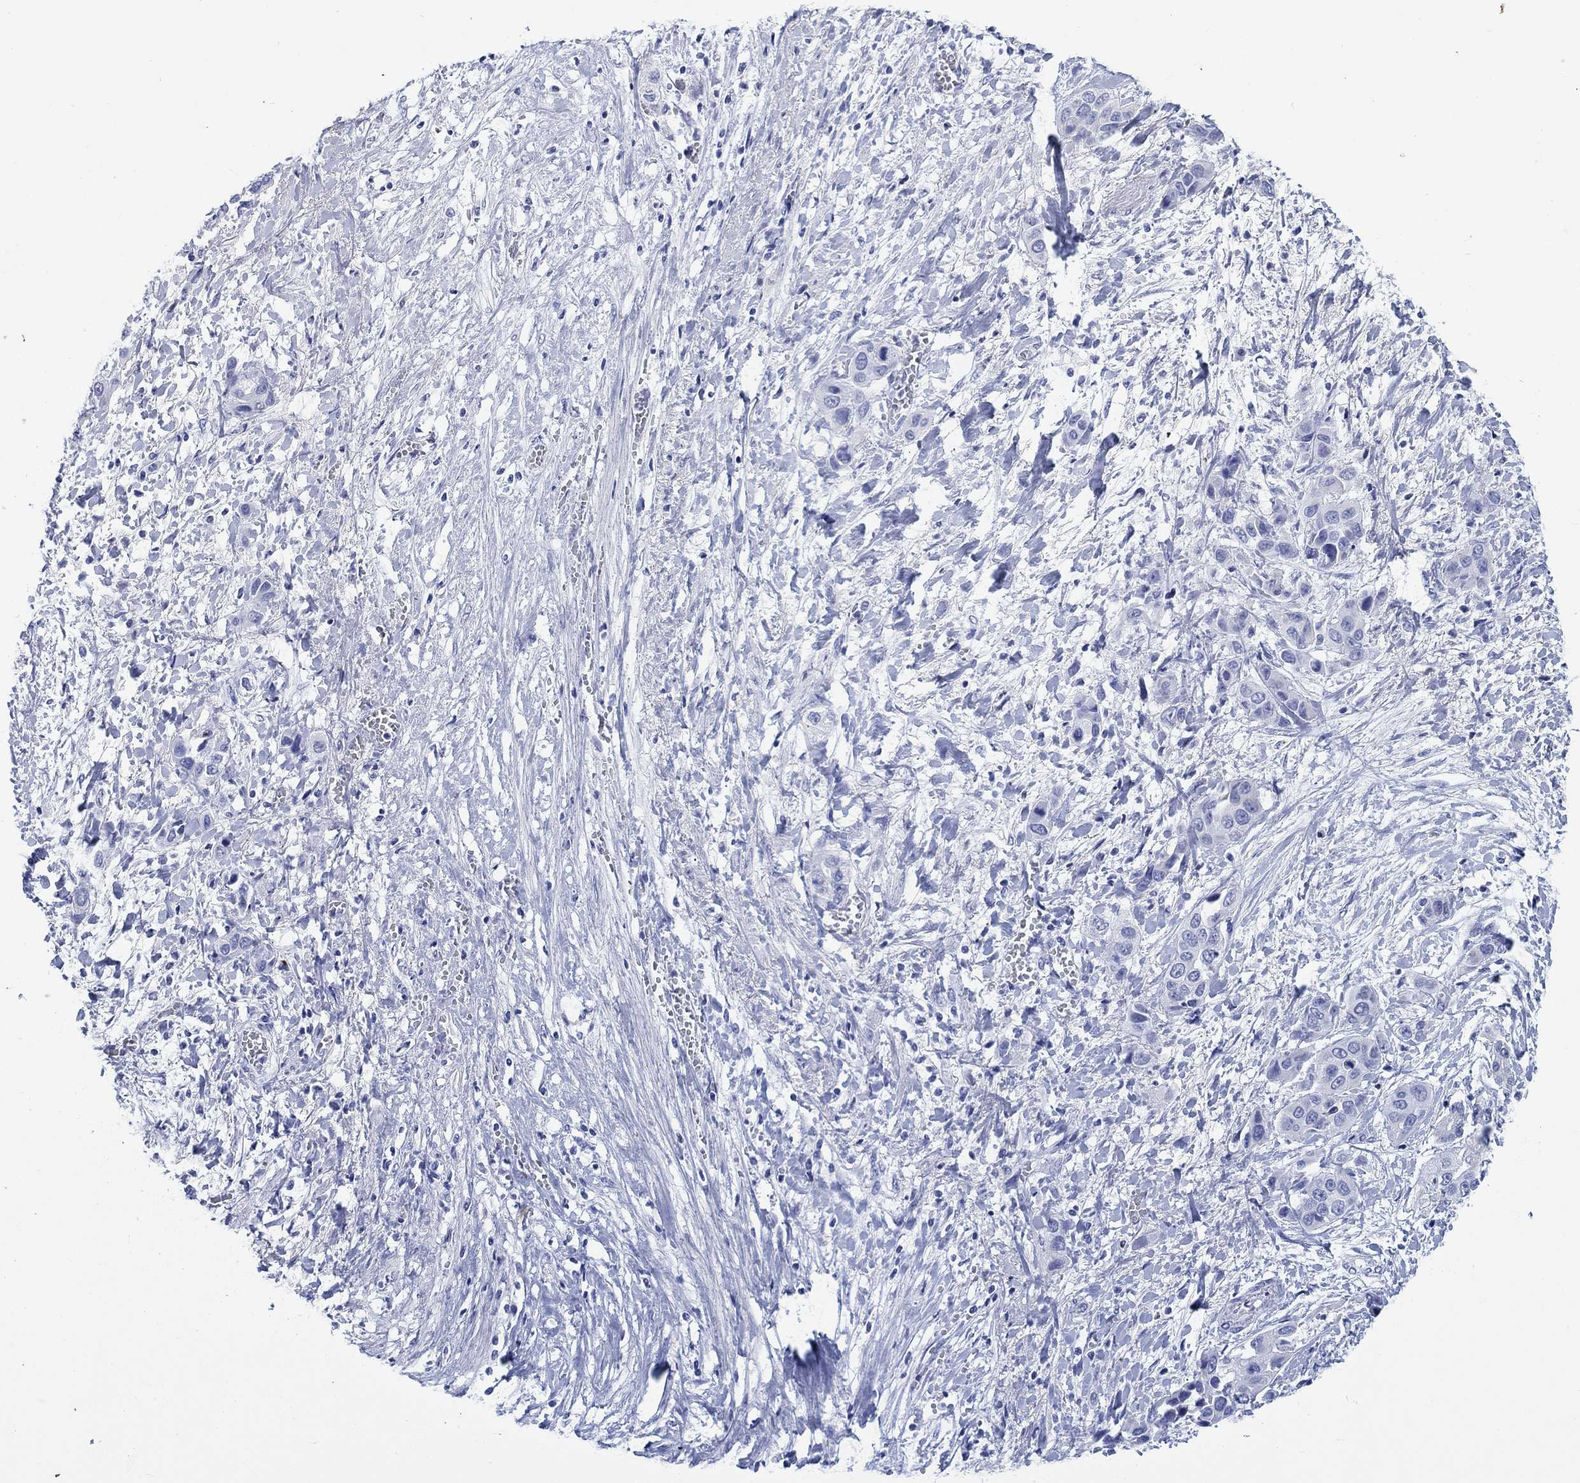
{"staining": {"intensity": "negative", "quantity": "none", "location": "none"}, "tissue": "liver cancer", "cell_type": "Tumor cells", "image_type": "cancer", "snomed": [{"axis": "morphology", "description": "Cholangiocarcinoma"}, {"axis": "topography", "description": "Liver"}], "caption": "Human liver cancer (cholangiocarcinoma) stained for a protein using IHC exhibits no positivity in tumor cells.", "gene": "KRT76", "patient": {"sex": "female", "age": 52}}